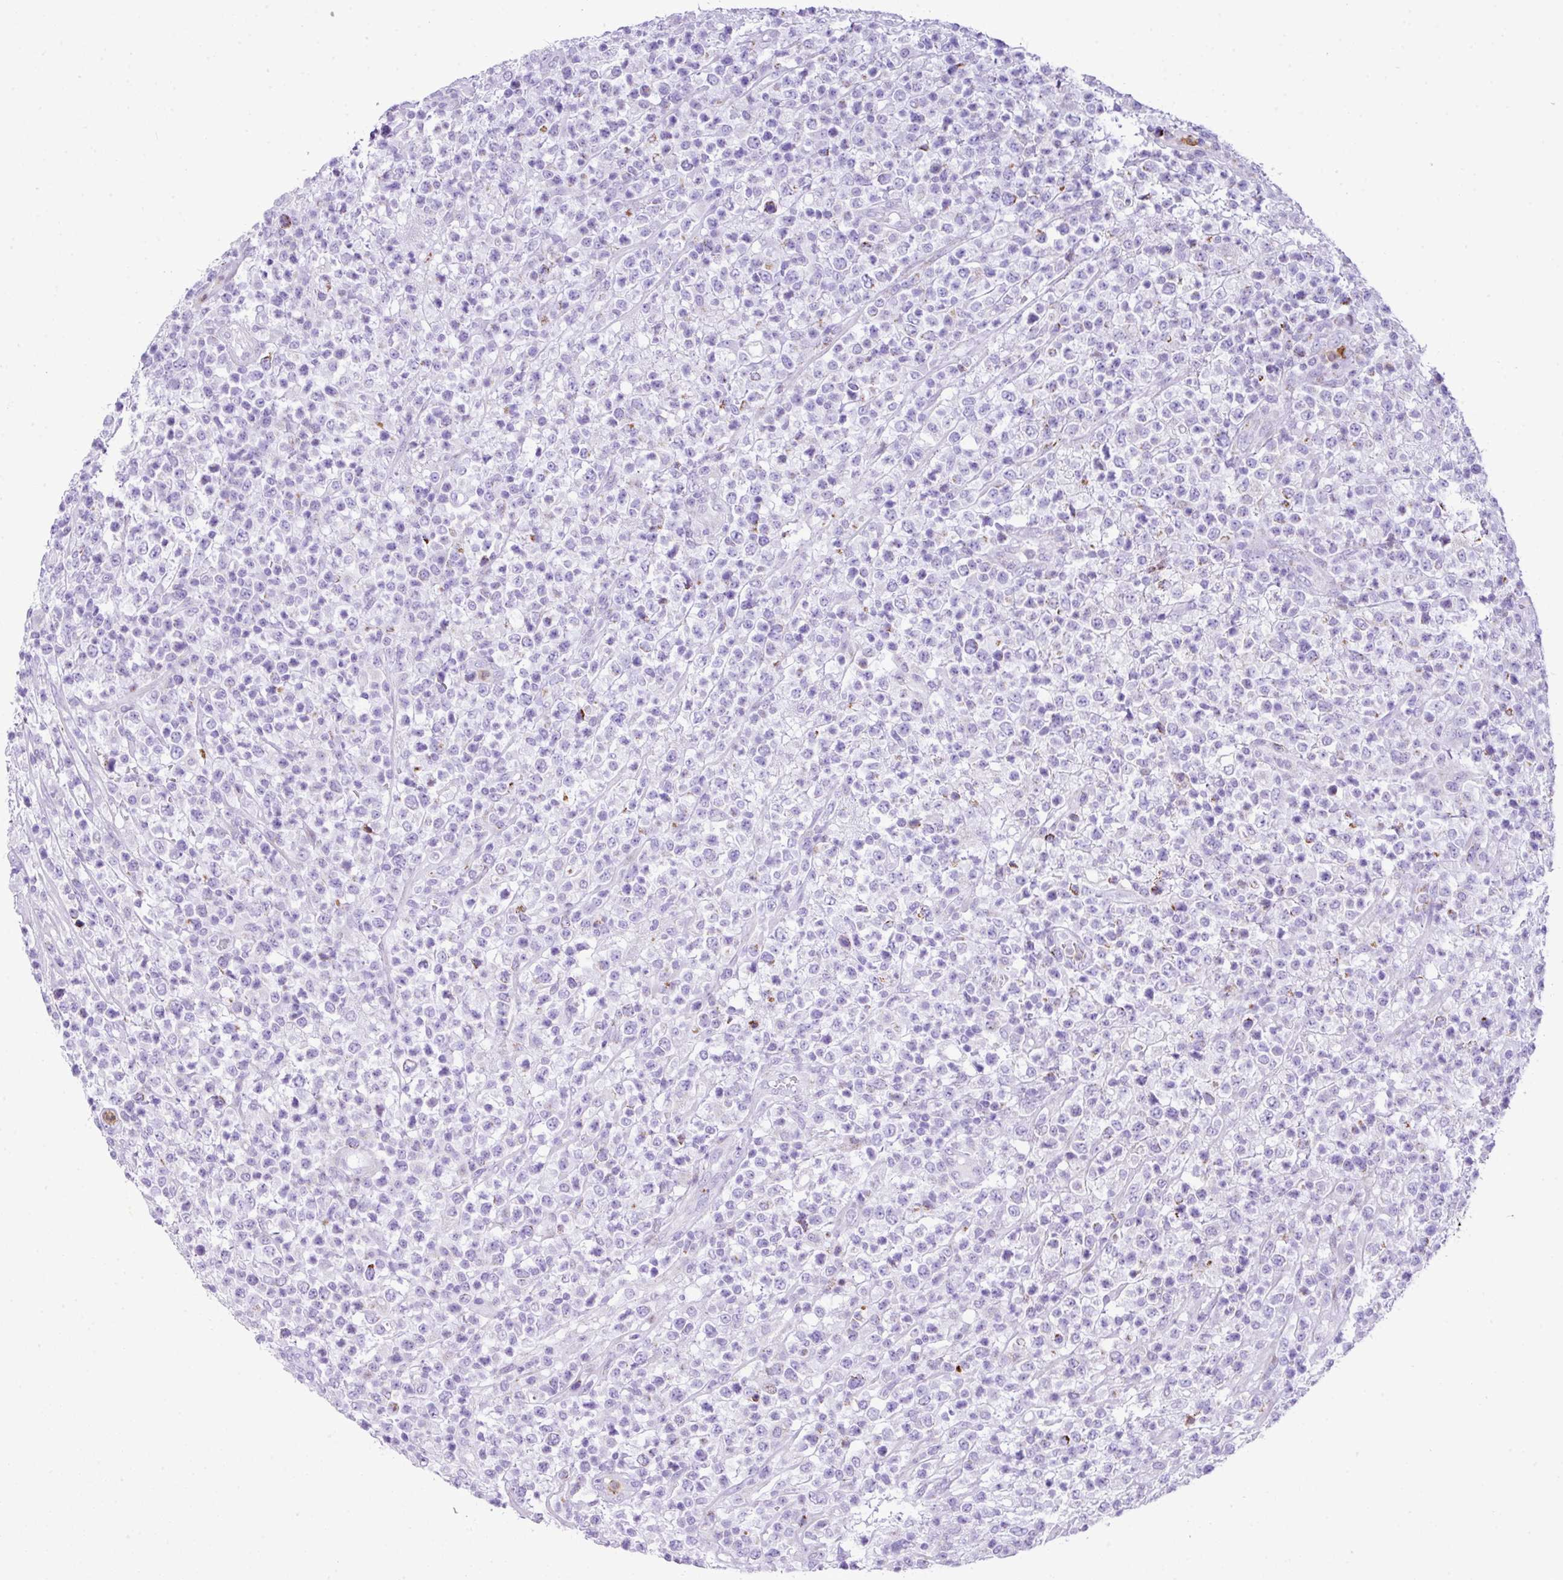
{"staining": {"intensity": "negative", "quantity": "none", "location": "none"}, "tissue": "lymphoma", "cell_type": "Tumor cells", "image_type": "cancer", "snomed": [{"axis": "morphology", "description": "Malignant lymphoma, non-Hodgkin's type, High grade"}, {"axis": "topography", "description": "Colon"}], "caption": "Immunohistochemistry (IHC) histopathology image of human high-grade malignant lymphoma, non-Hodgkin's type stained for a protein (brown), which exhibits no expression in tumor cells.", "gene": "RCAN2", "patient": {"sex": "female", "age": 53}}